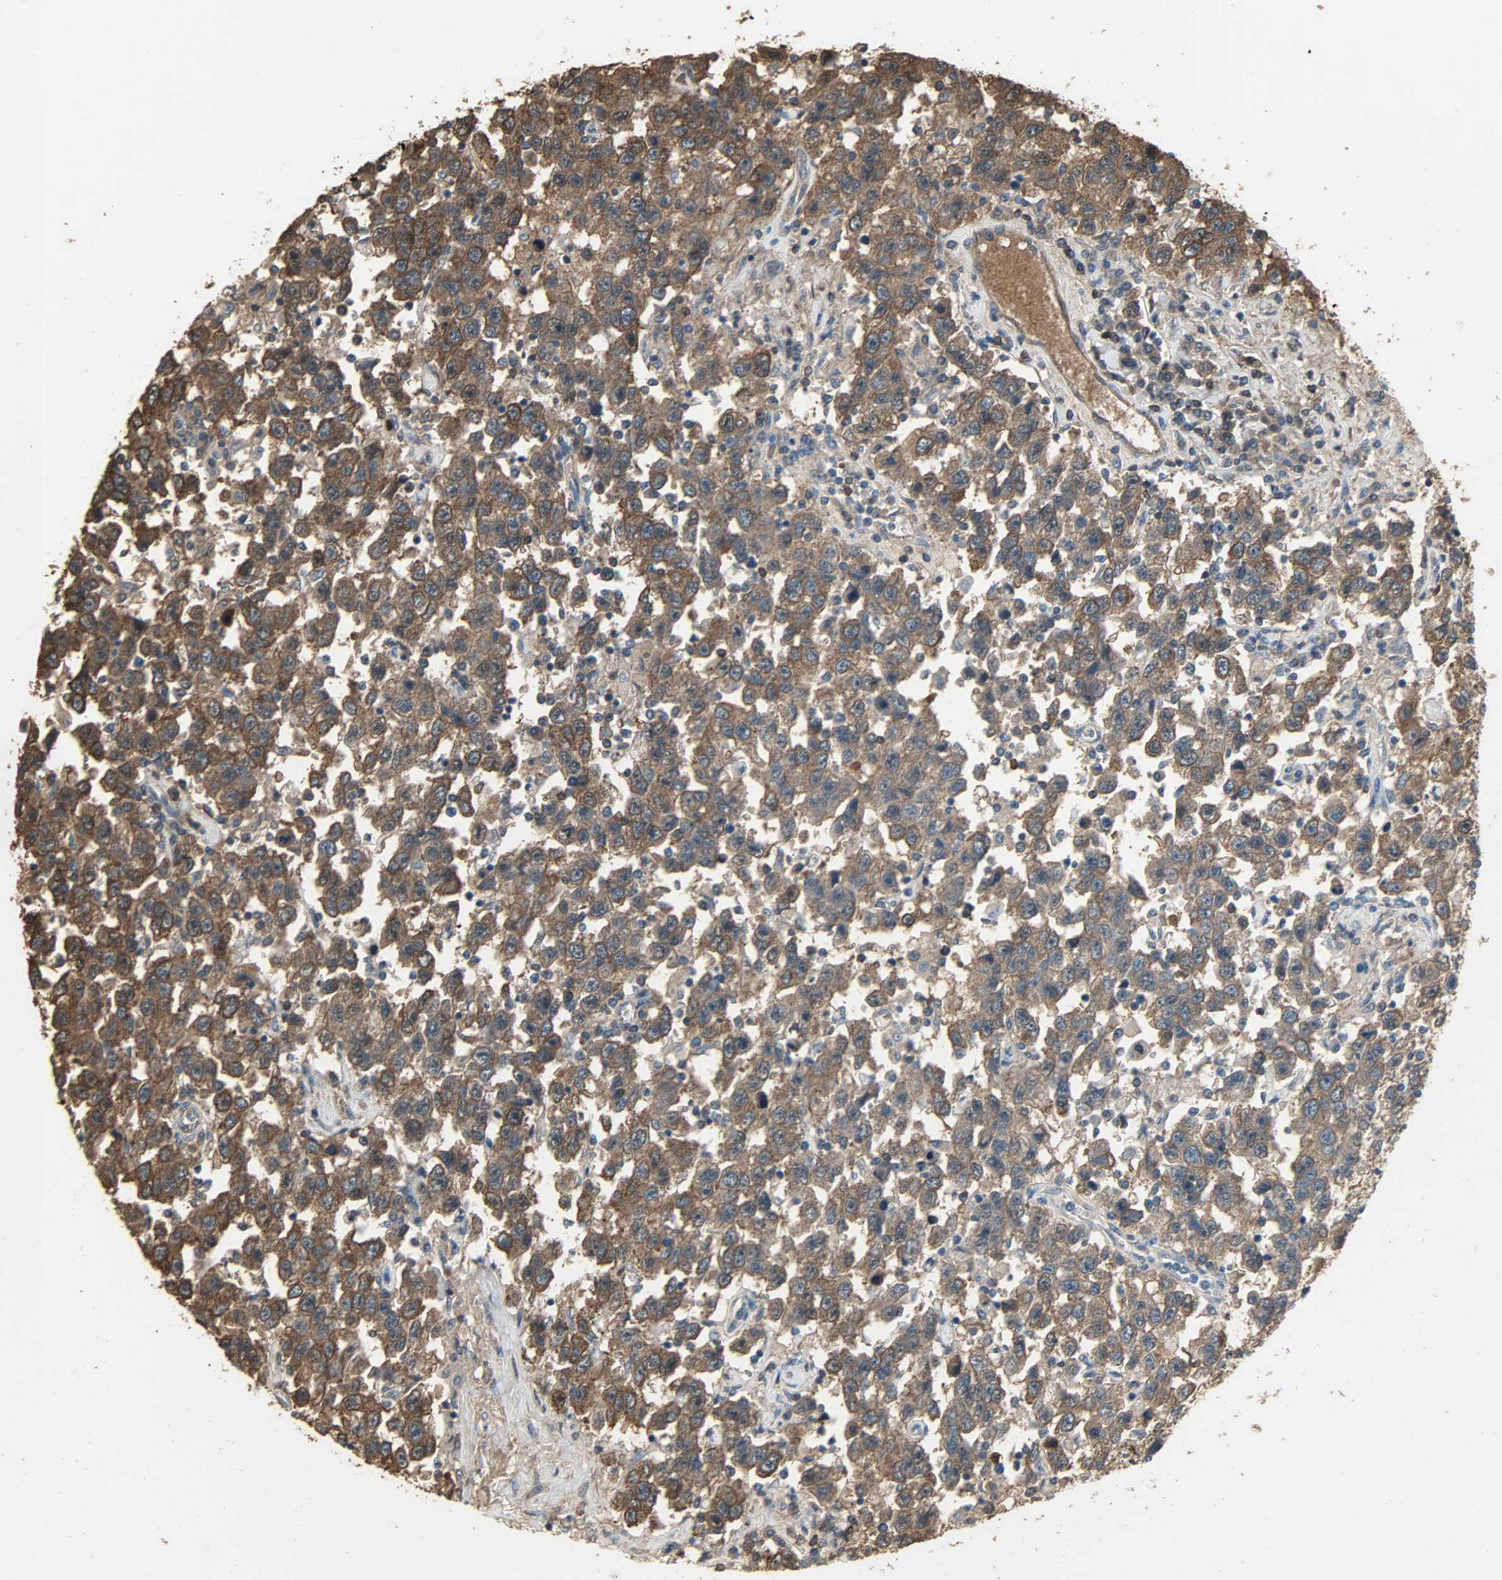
{"staining": {"intensity": "moderate", "quantity": ">75%", "location": "cytoplasmic/membranous"}, "tissue": "testis cancer", "cell_type": "Tumor cells", "image_type": "cancer", "snomed": [{"axis": "morphology", "description": "Seminoma, NOS"}, {"axis": "topography", "description": "Testis"}], "caption": "Protein staining of testis cancer tissue shows moderate cytoplasmic/membranous staining in approximately >75% of tumor cells. (DAB = brown stain, brightfield microscopy at high magnification).", "gene": "LDHB", "patient": {"sex": "male", "age": 41}}